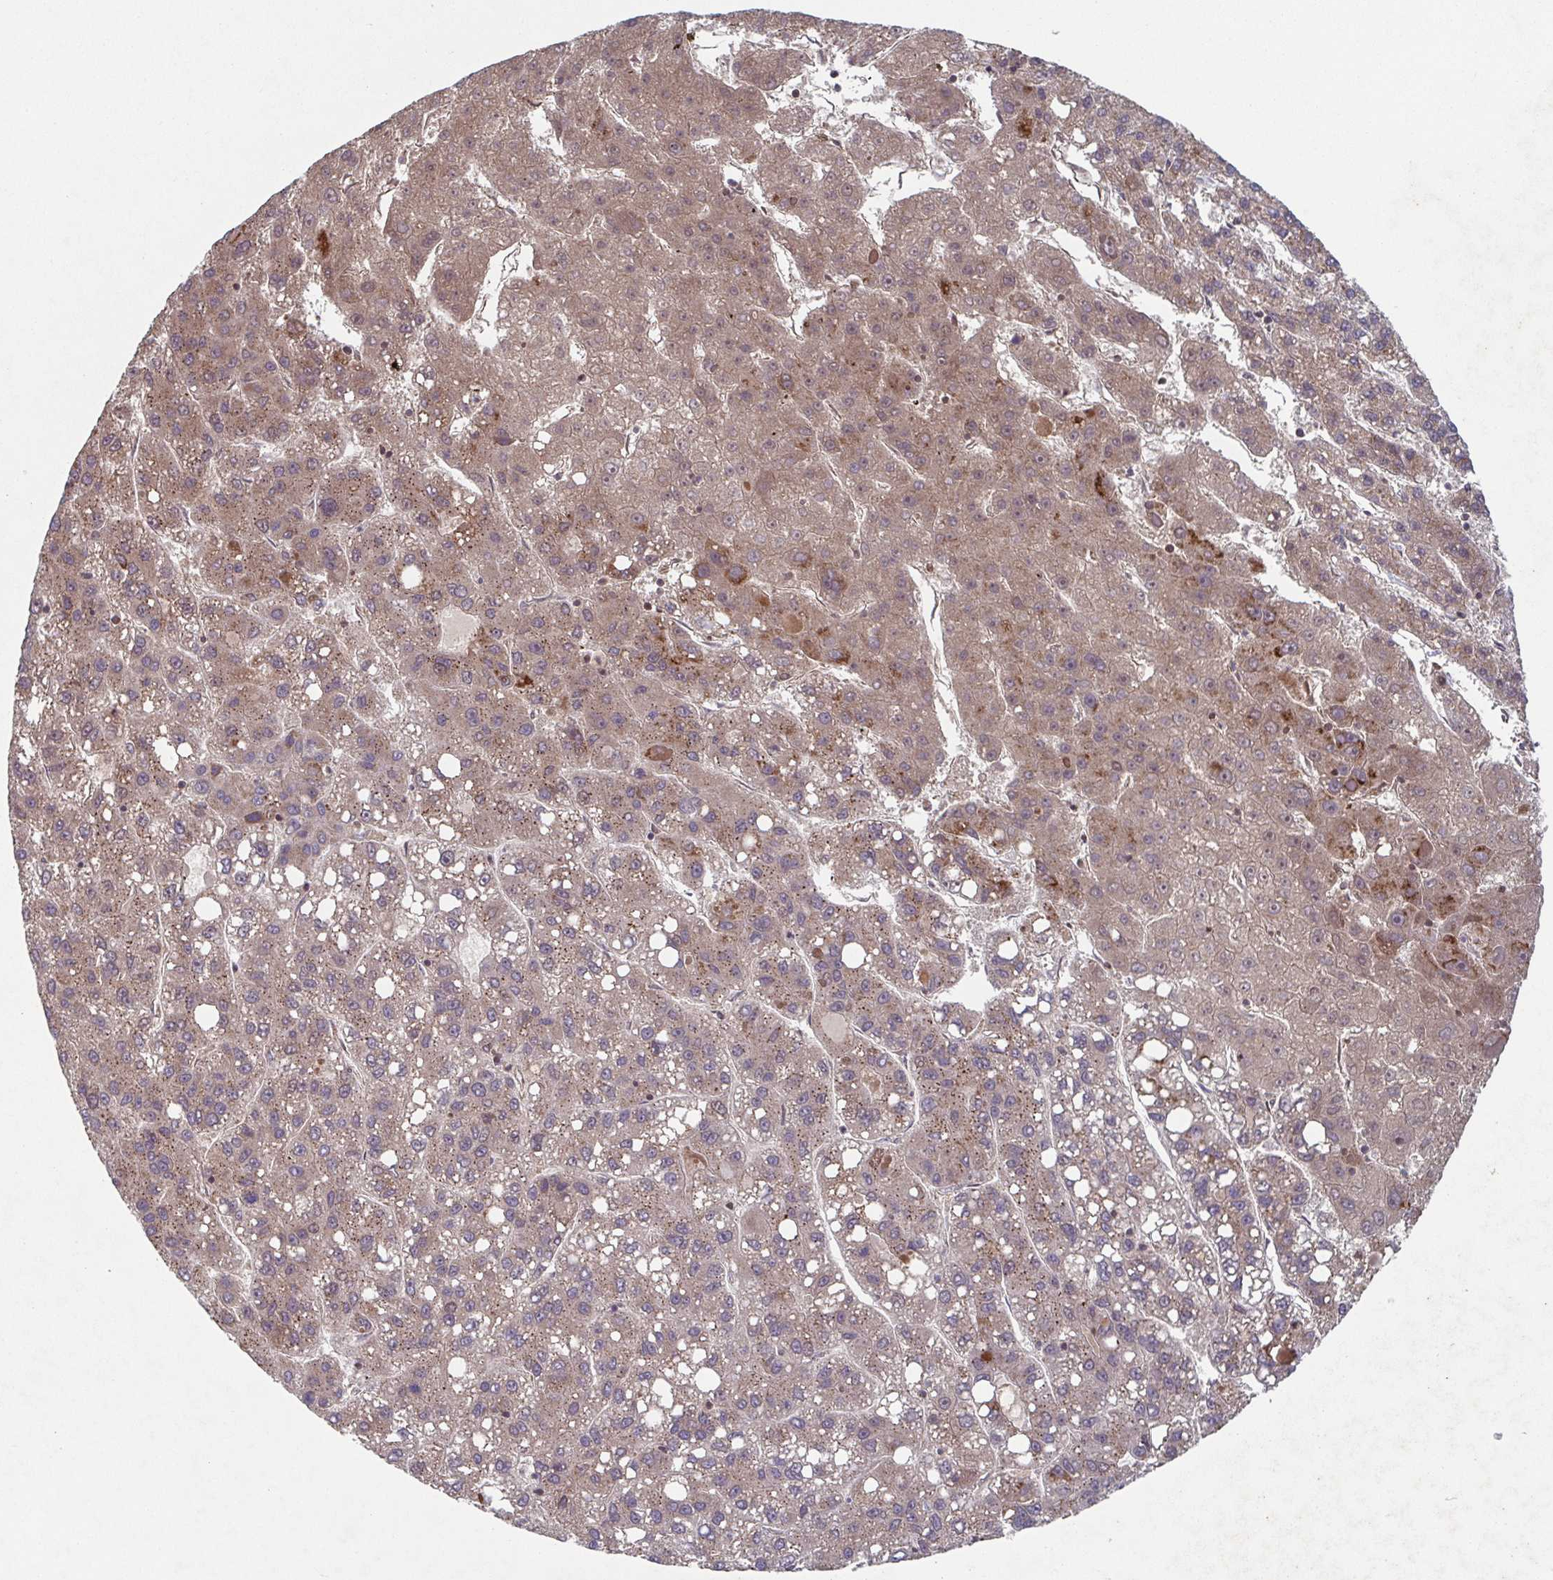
{"staining": {"intensity": "weak", "quantity": ">75%", "location": "cytoplasmic/membranous"}, "tissue": "liver cancer", "cell_type": "Tumor cells", "image_type": "cancer", "snomed": [{"axis": "morphology", "description": "Carcinoma, Hepatocellular, NOS"}, {"axis": "topography", "description": "Liver"}], "caption": "Liver cancer (hepatocellular carcinoma) tissue demonstrates weak cytoplasmic/membranous expression in approximately >75% of tumor cells (Brightfield microscopy of DAB IHC at high magnification).", "gene": "COPB1", "patient": {"sex": "female", "age": 82}}